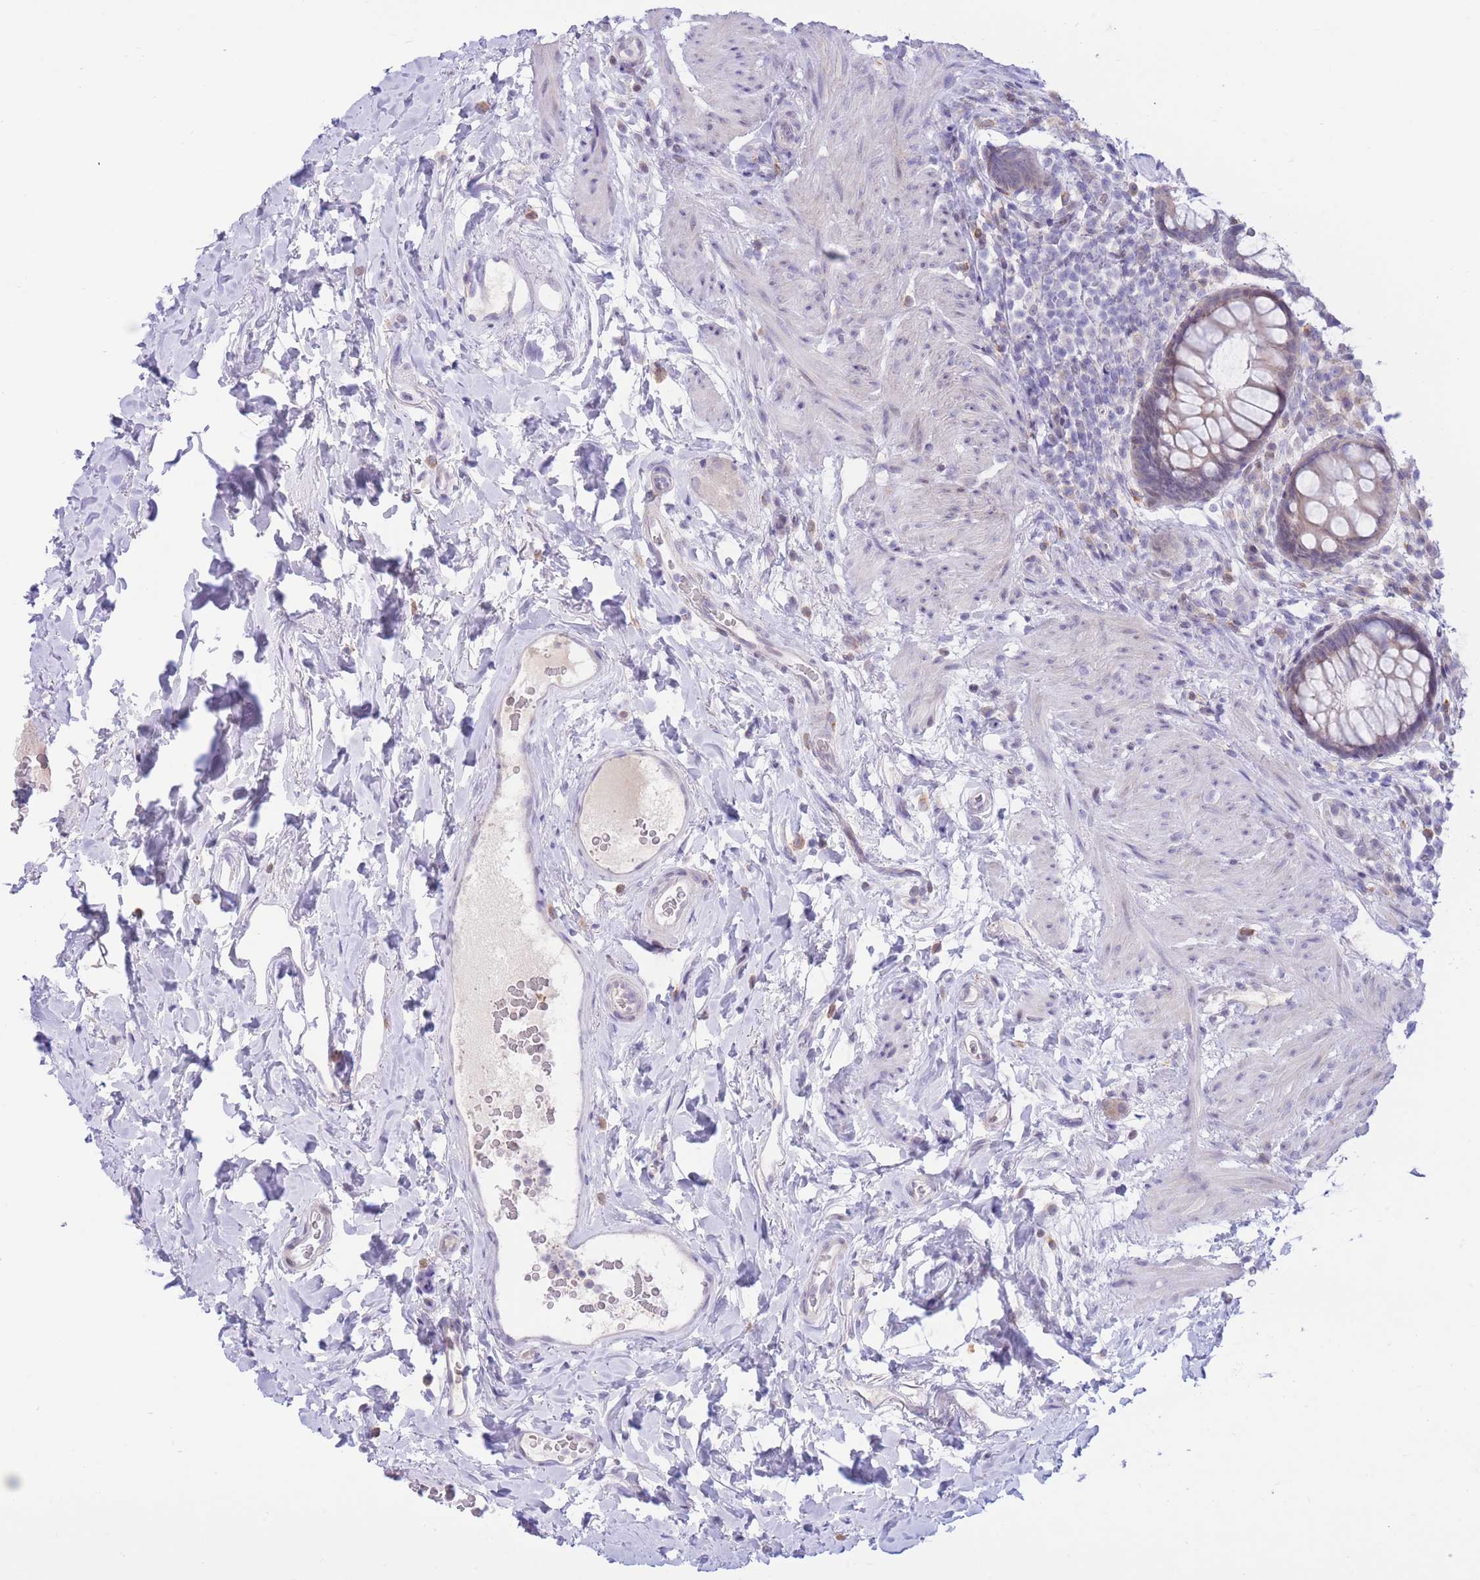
{"staining": {"intensity": "weak", "quantity": "25%-75%", "location": "cytoplasmic/membranous"}, "tissue": "rectum", "cell_type": "Glandular cells", "image_type": "normal", "snomed": [{"axis": "morphology", "description": "Normal tissue, NOS"}, {"axis": "topography", "description": "Rectum"}, {"axis": "topography", "description": "Peripheral nerve tissue"}], "caption": "Protein analysis of benign rectum reveals weak cytoplasmic/membranous expression in approximately 25%-75% of glandular cells. The staining was performed using DAB, with brown indicating positive protein expression. Nuclei are stained blue with hematoxylin.", "gene": "RPL39L", "patient": {"sex": "female", "age": 69}}